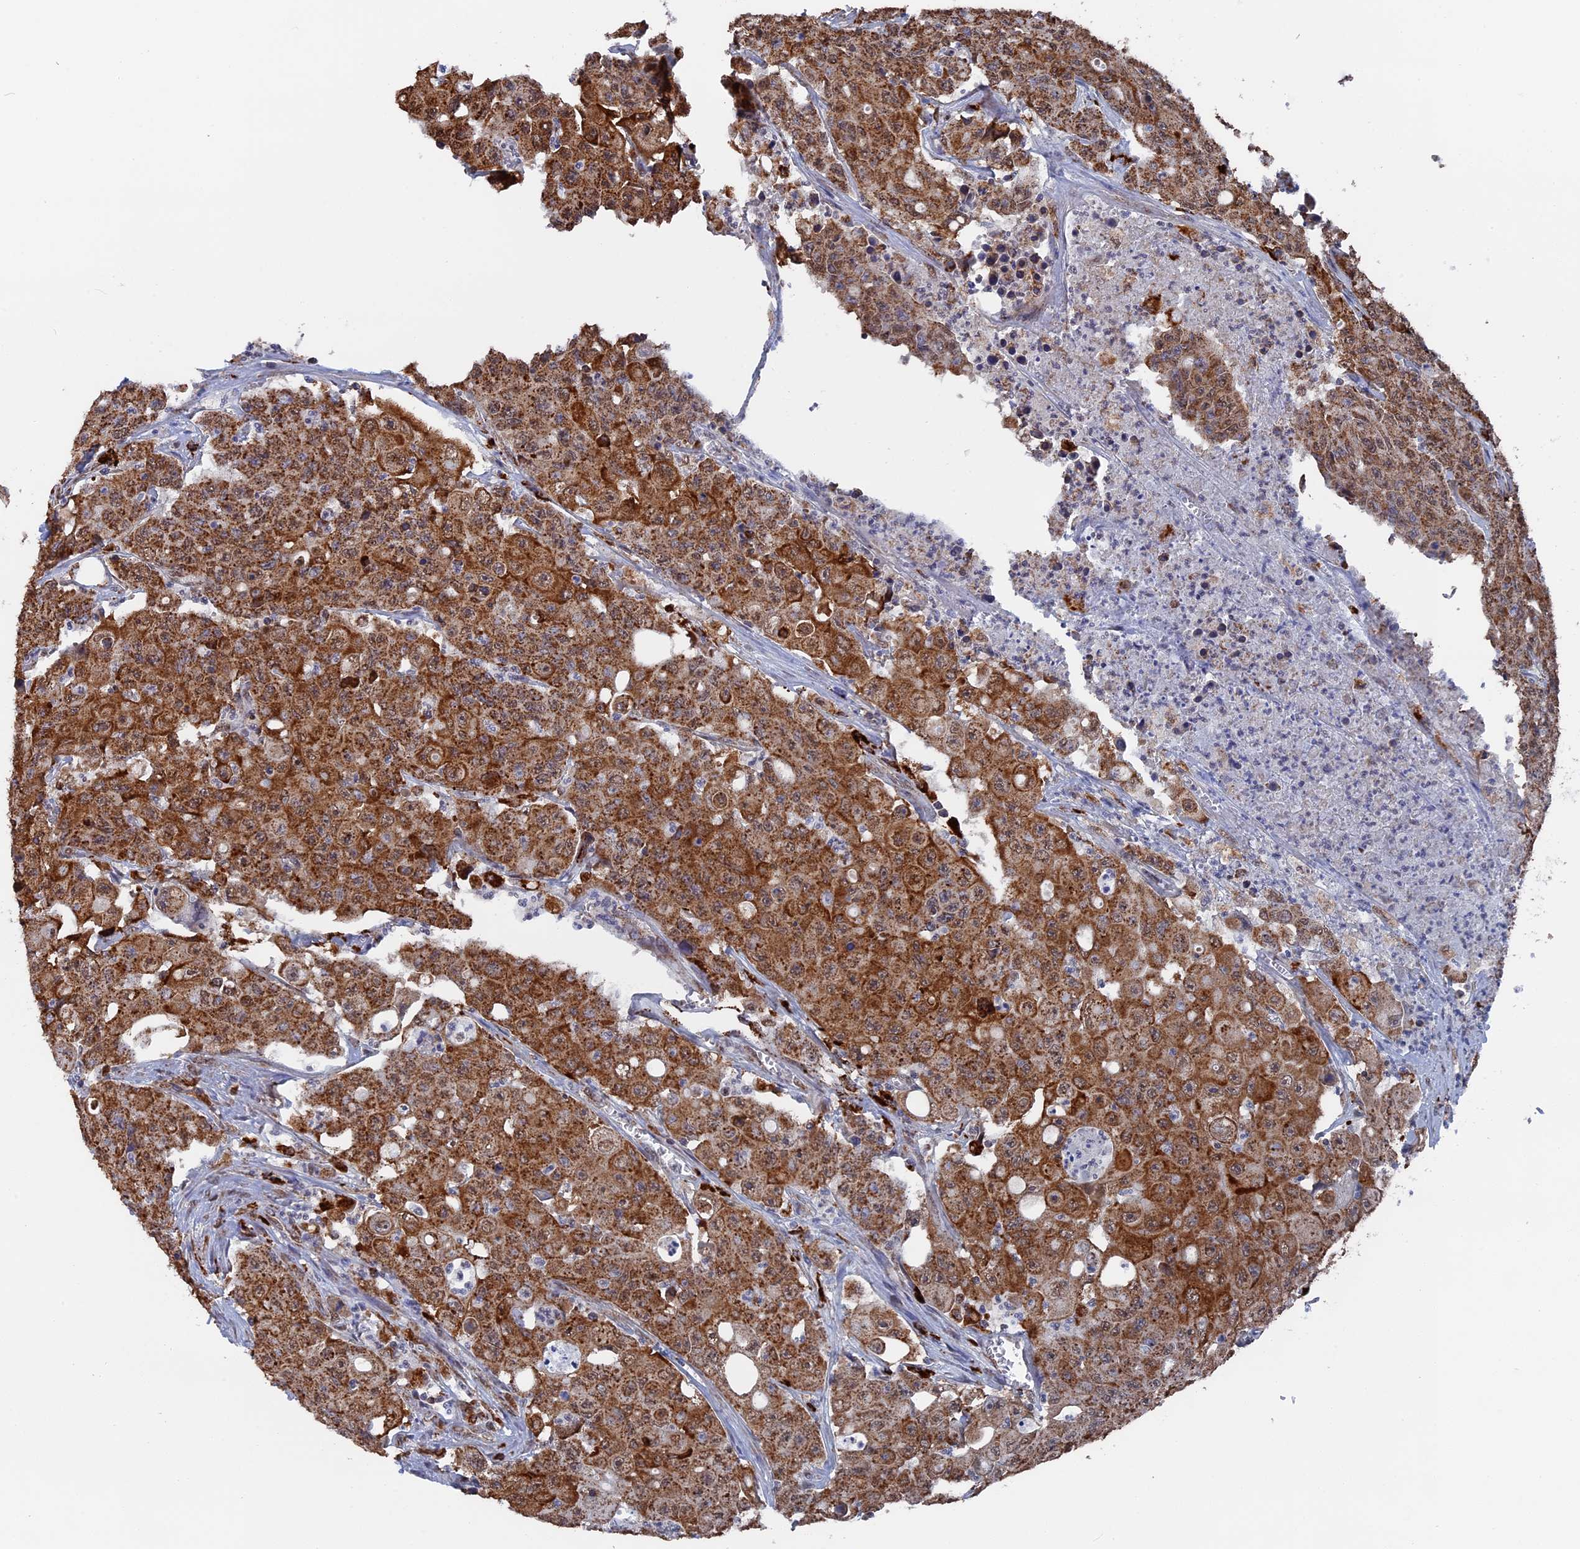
{"staining": {"intensity": "moderate", "quantity": ">75%", "location": "cytoplasmic/membranous"}, "tissue": "colorectal cancer", "cell_type": "Tumor cells", "image_type": "cancer", "snomed": [{"axis": "morphology", "description": "Adenocarcinoma, NOS"}, {"axis": "topography", "description": "Colon"}], "caption": "Immunohistochemistry of human colorectal adenocarcinoma exhibits medium levels of moderate cytoplasmic/membranous expression in about >75% of tumor cells.", "gene": "SMG9", "patient": {"sex": "male", "age": 51}}